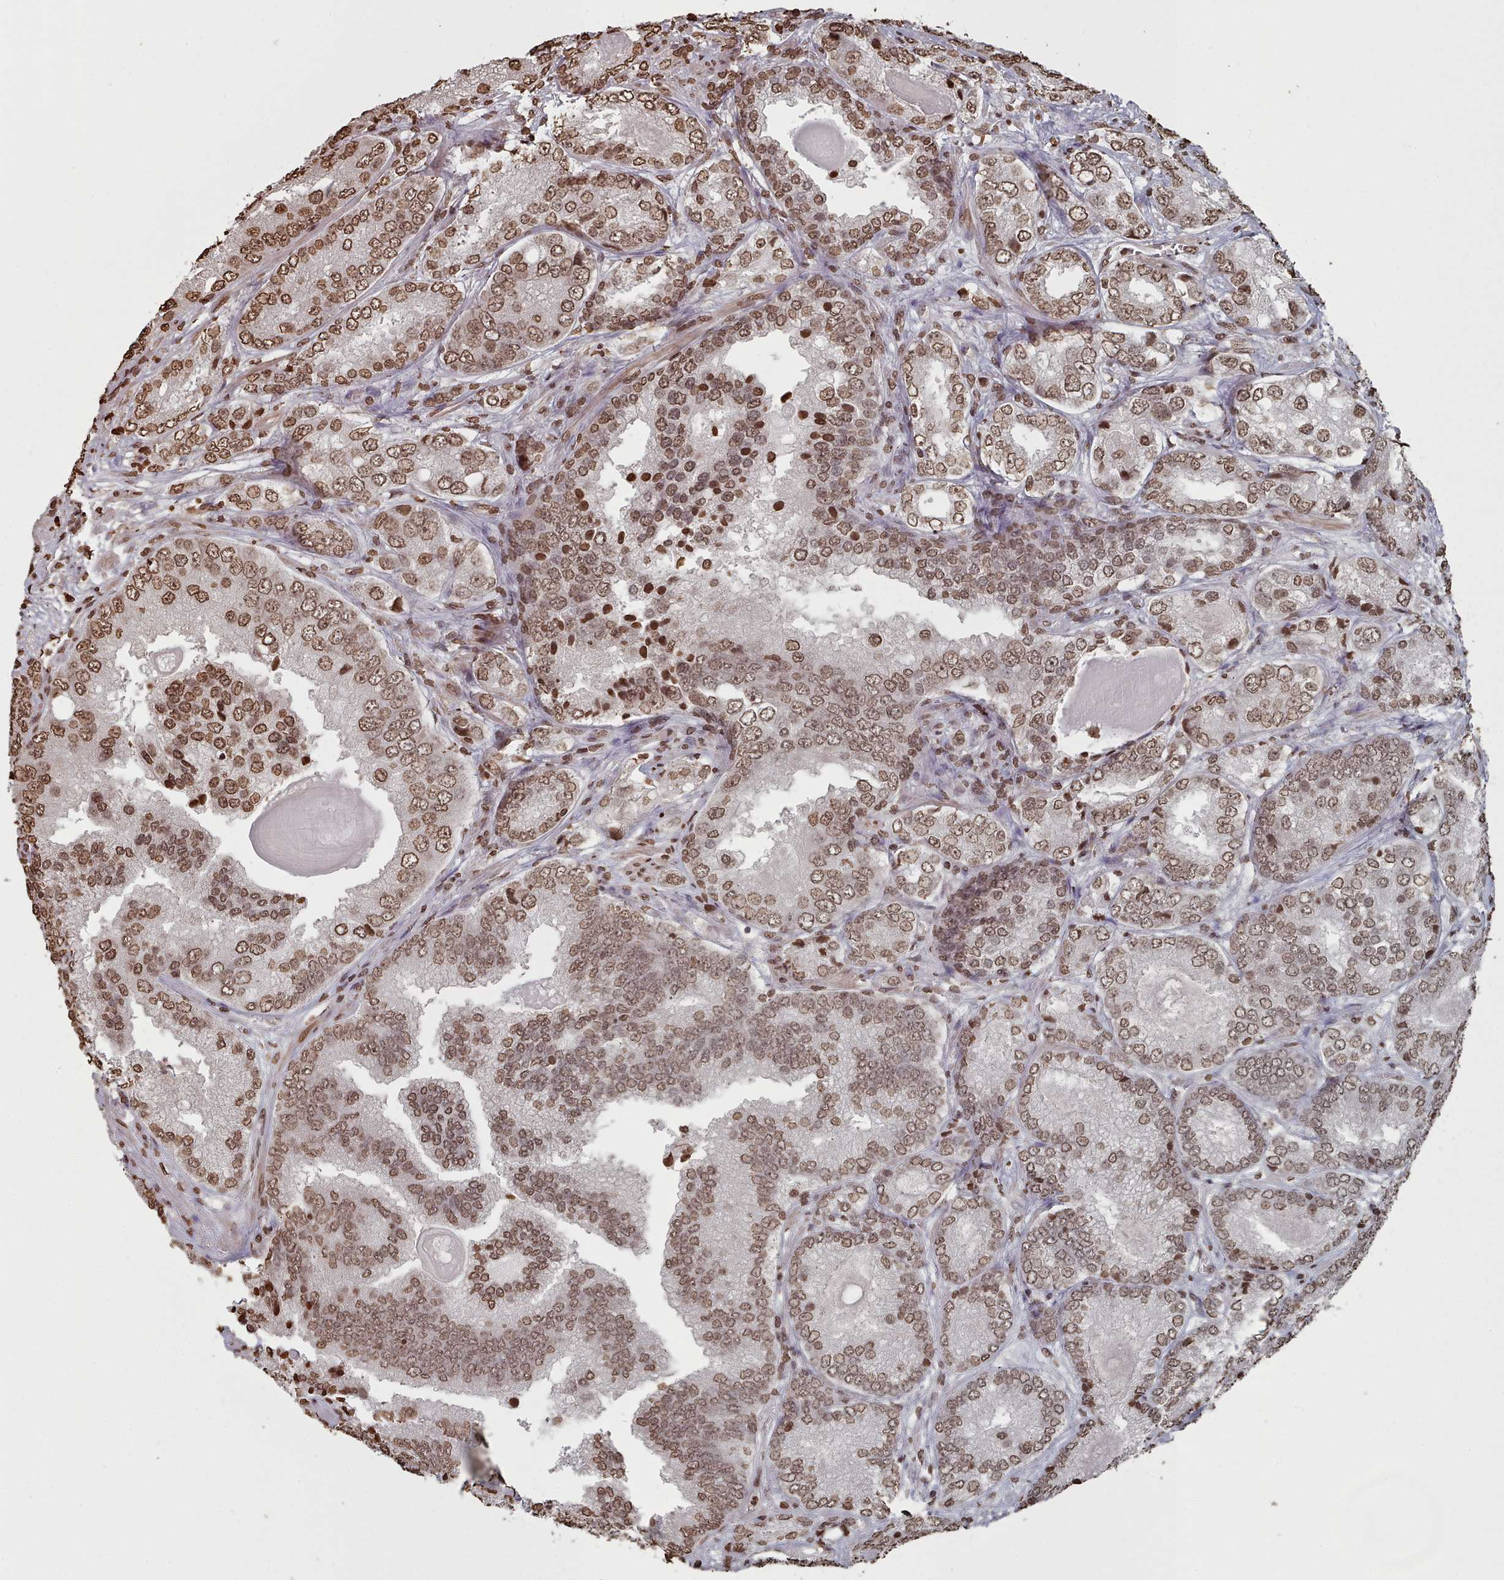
{"staining": {"intensity": "moderate", "quantity": ">75%", "location": "nuclear"}, "tissue": "prostate cancer", "cell_type": "Tumor cells", "image_type": "cancer", "snomed": [{"axis": "morphology", "description": "Adenocarcinoma, High grade"}, {"axis": "topography", "description": "Prostate"}], "caption": "Immunohistochemistry (DAB (3,3'-diaminobenzidine)) staining of prostate cancer displays moderate nuclear protein staining in approximately >75% of tumor cells. (DAB = brown stain, brightfield microscopy at high magnification).", "gene": "PLEKHG5", "patient": {"sex": "male", "age": 63}}